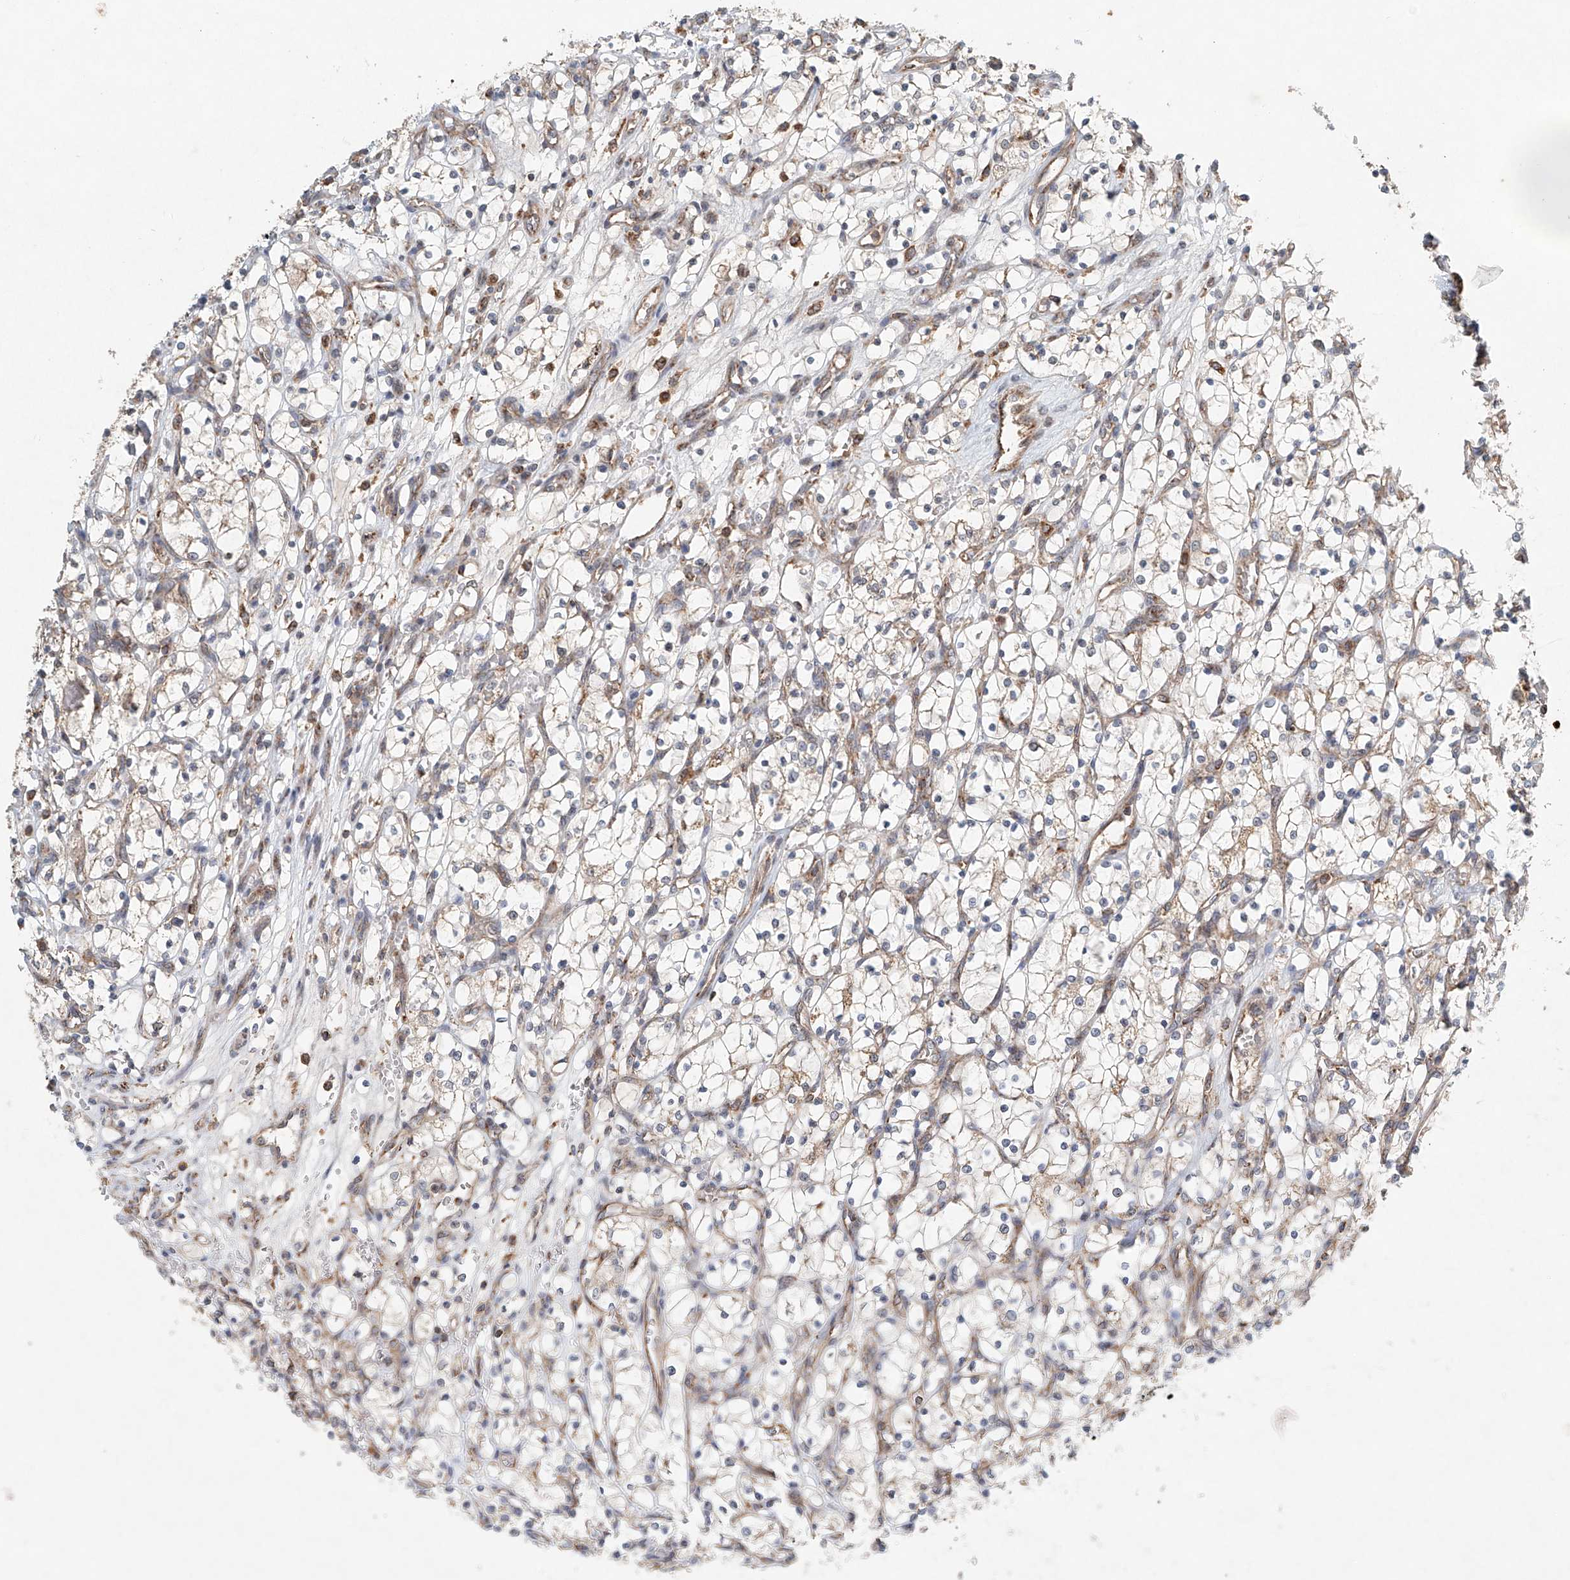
{"staining": {"intensity": "negative", "quantity": "none", "location": "none"}, "tissue": "renal cancer", "cell_type": "Tumor cells", "image_type": "cancer", "snomed": [{"axis": "morphology", "description": "Adenocarcinoma, NOS"}, {"axis": "topography", "description": "Kidney"}], "caption": "This is a image of IHC staining of adenocarcinoma (renal), which shows no expression in tumor cells. The staining is performed using DAB brown chromogen with nuclei counter-stained in using hematoxylin.", "gene": "DCAF11", "patient": {"sex": "female", "age": 69}}